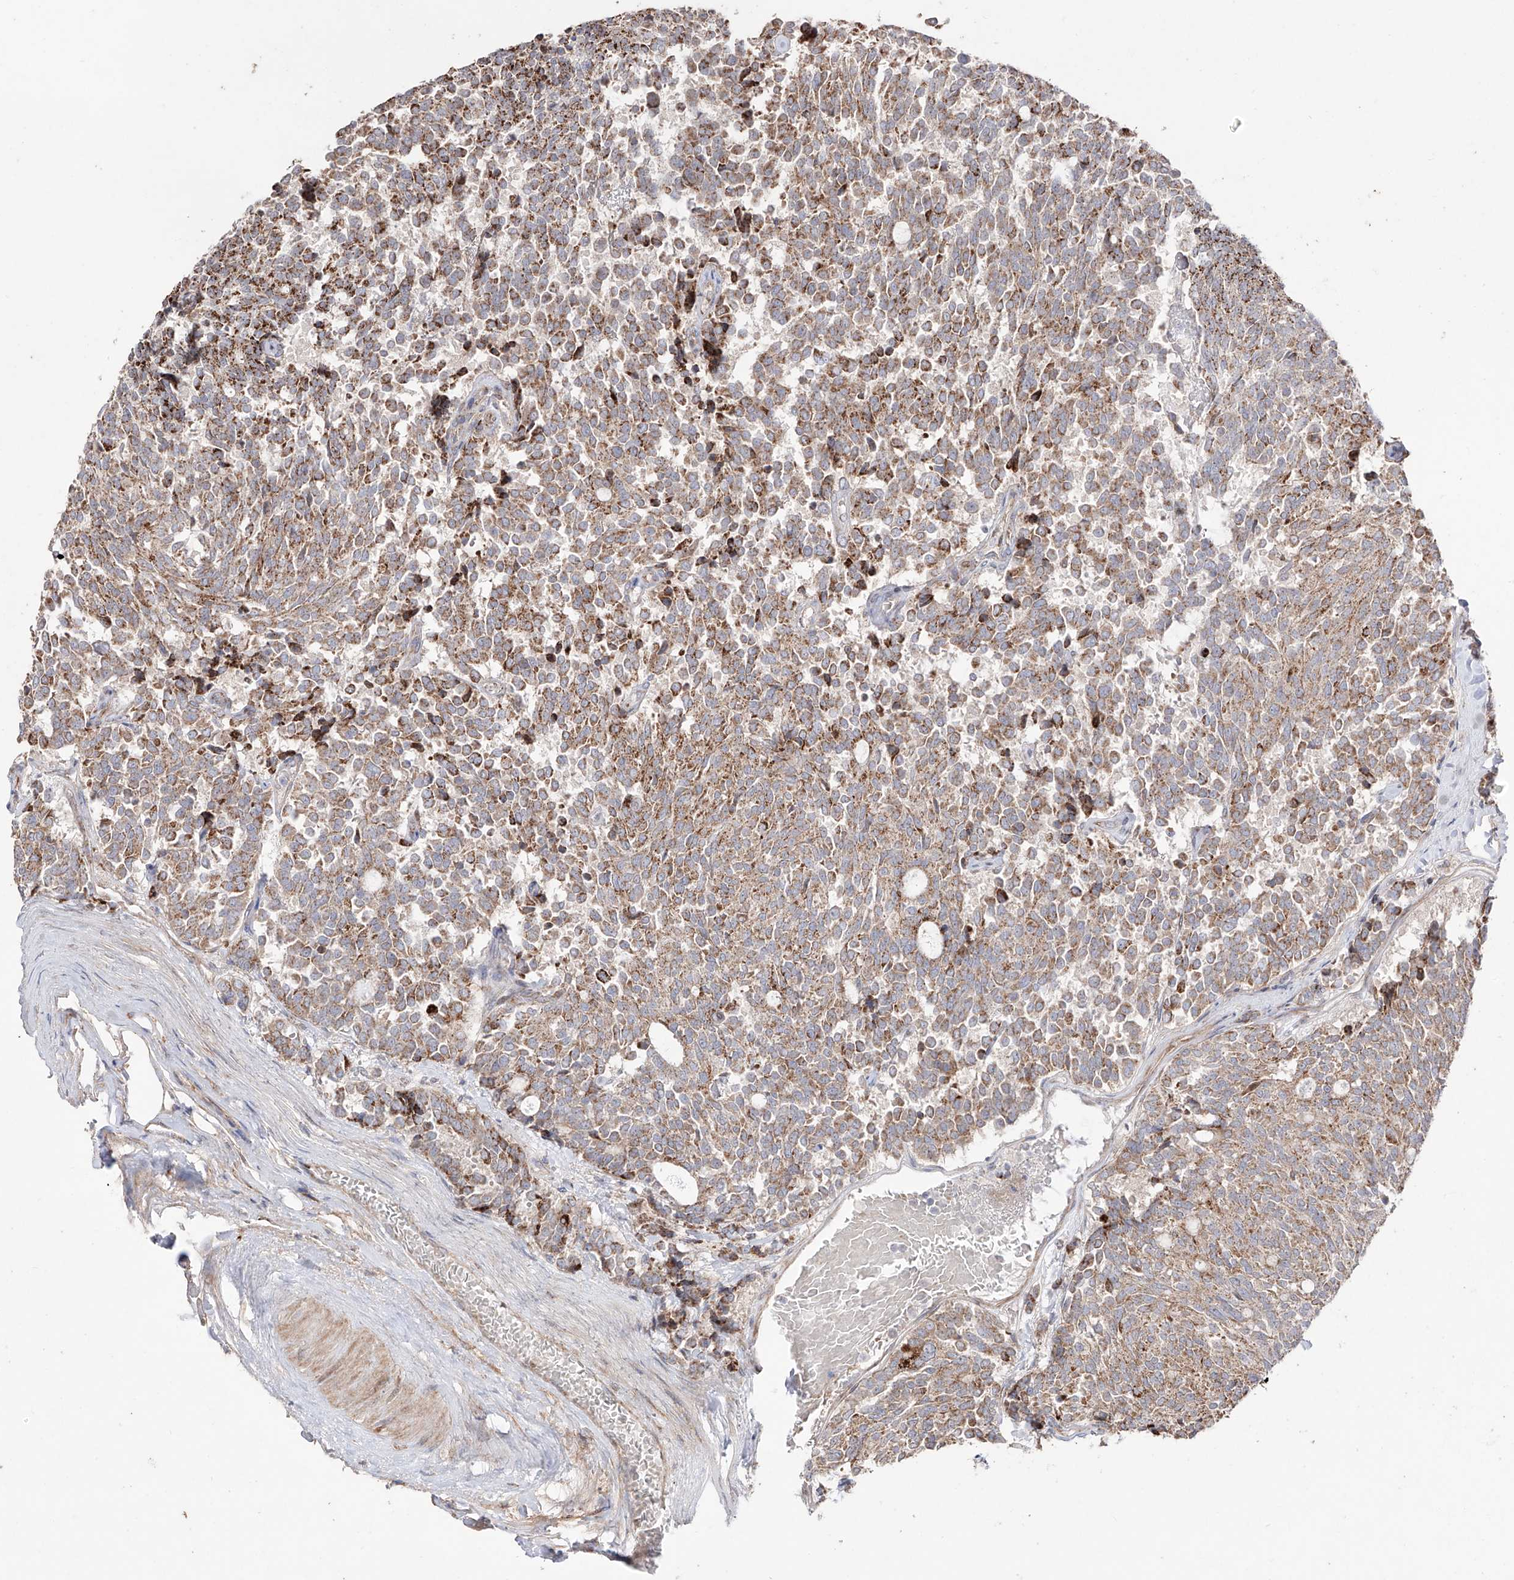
{"staining": {"intensity": "moderate", "quantity": ">75%", "location": "cytoplasmic/membranous"}, "tissue": "carcinoid", "cell_type": "Tumor cells", "image_type": "cancer", "snomed": [{"axis": "morphology", "description": "Carcinoid, malignant, NOS"}, {"axis": "topography", "description": "Pancreas"}], "caption": "Immunohistochemical staining of human carcinoid displays medium levels of moderate cytoplasmic/membranous positivity in about >75% of tumor cells. The staining was performed using DAB (3,3'-diaminobenzidine), with brown indicating positive protein expression. Nuclei are stained blue with hematoxylin.", "gene": "YKT6", "patient": {"sex": "female", "age": 54}}